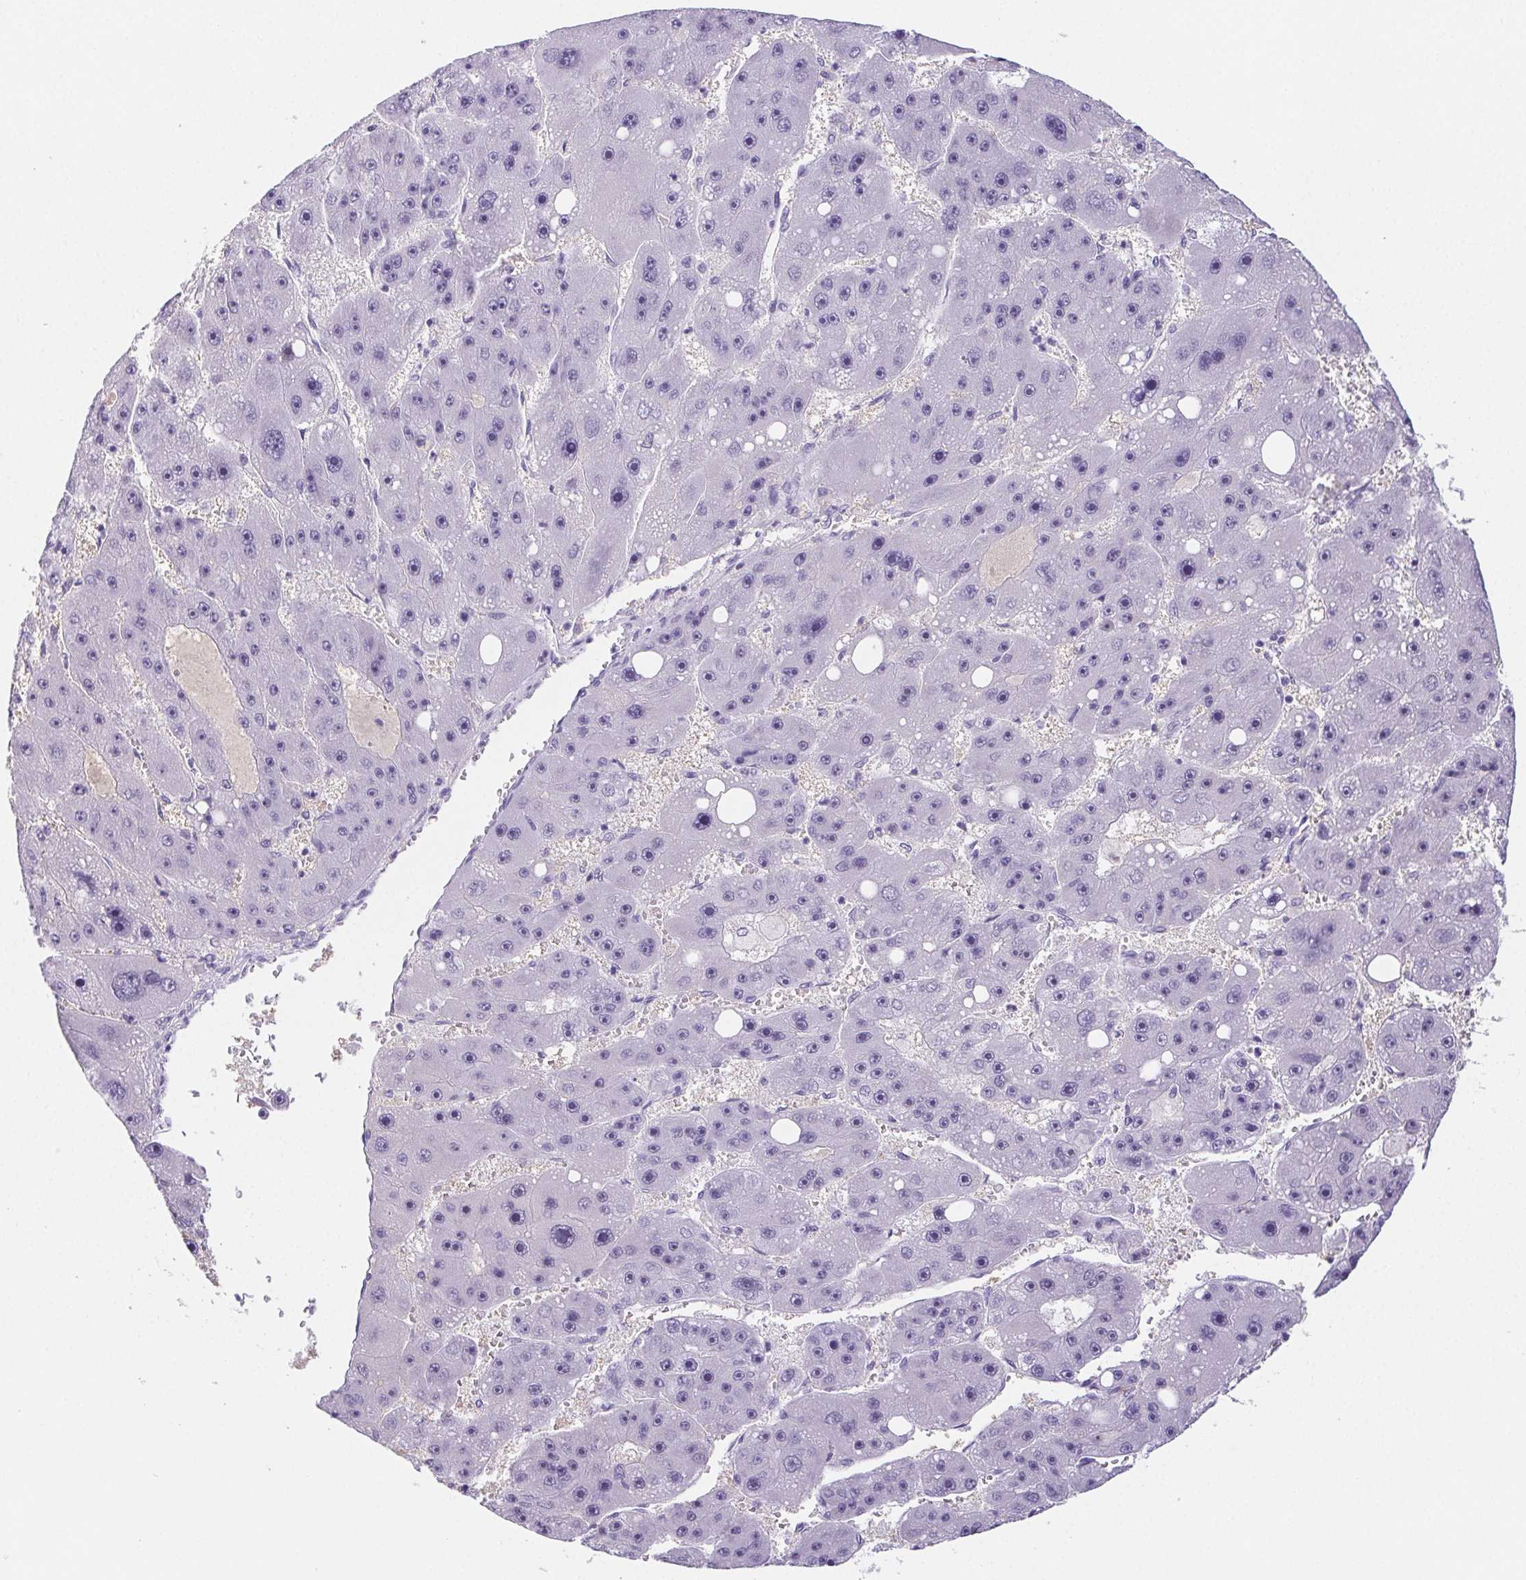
{"staining": {"intensity": "negative", "quantity": "none", "location": "none"}, "tissue": "liver cancer", "cell_type": "Tumor cells", "image_type": "cancer", "snomed": [{"axis": "morphology", "description": "Carcinoma, Hepatocellular, NOS"}, {"axis": "topography", "description": "Liver"}], "caption": "This is an IHC image of liver cancer. There is no staining in tumor cells.", "gene": "ST8SIA3", "patient": {"sex": "female", "age": 61}}